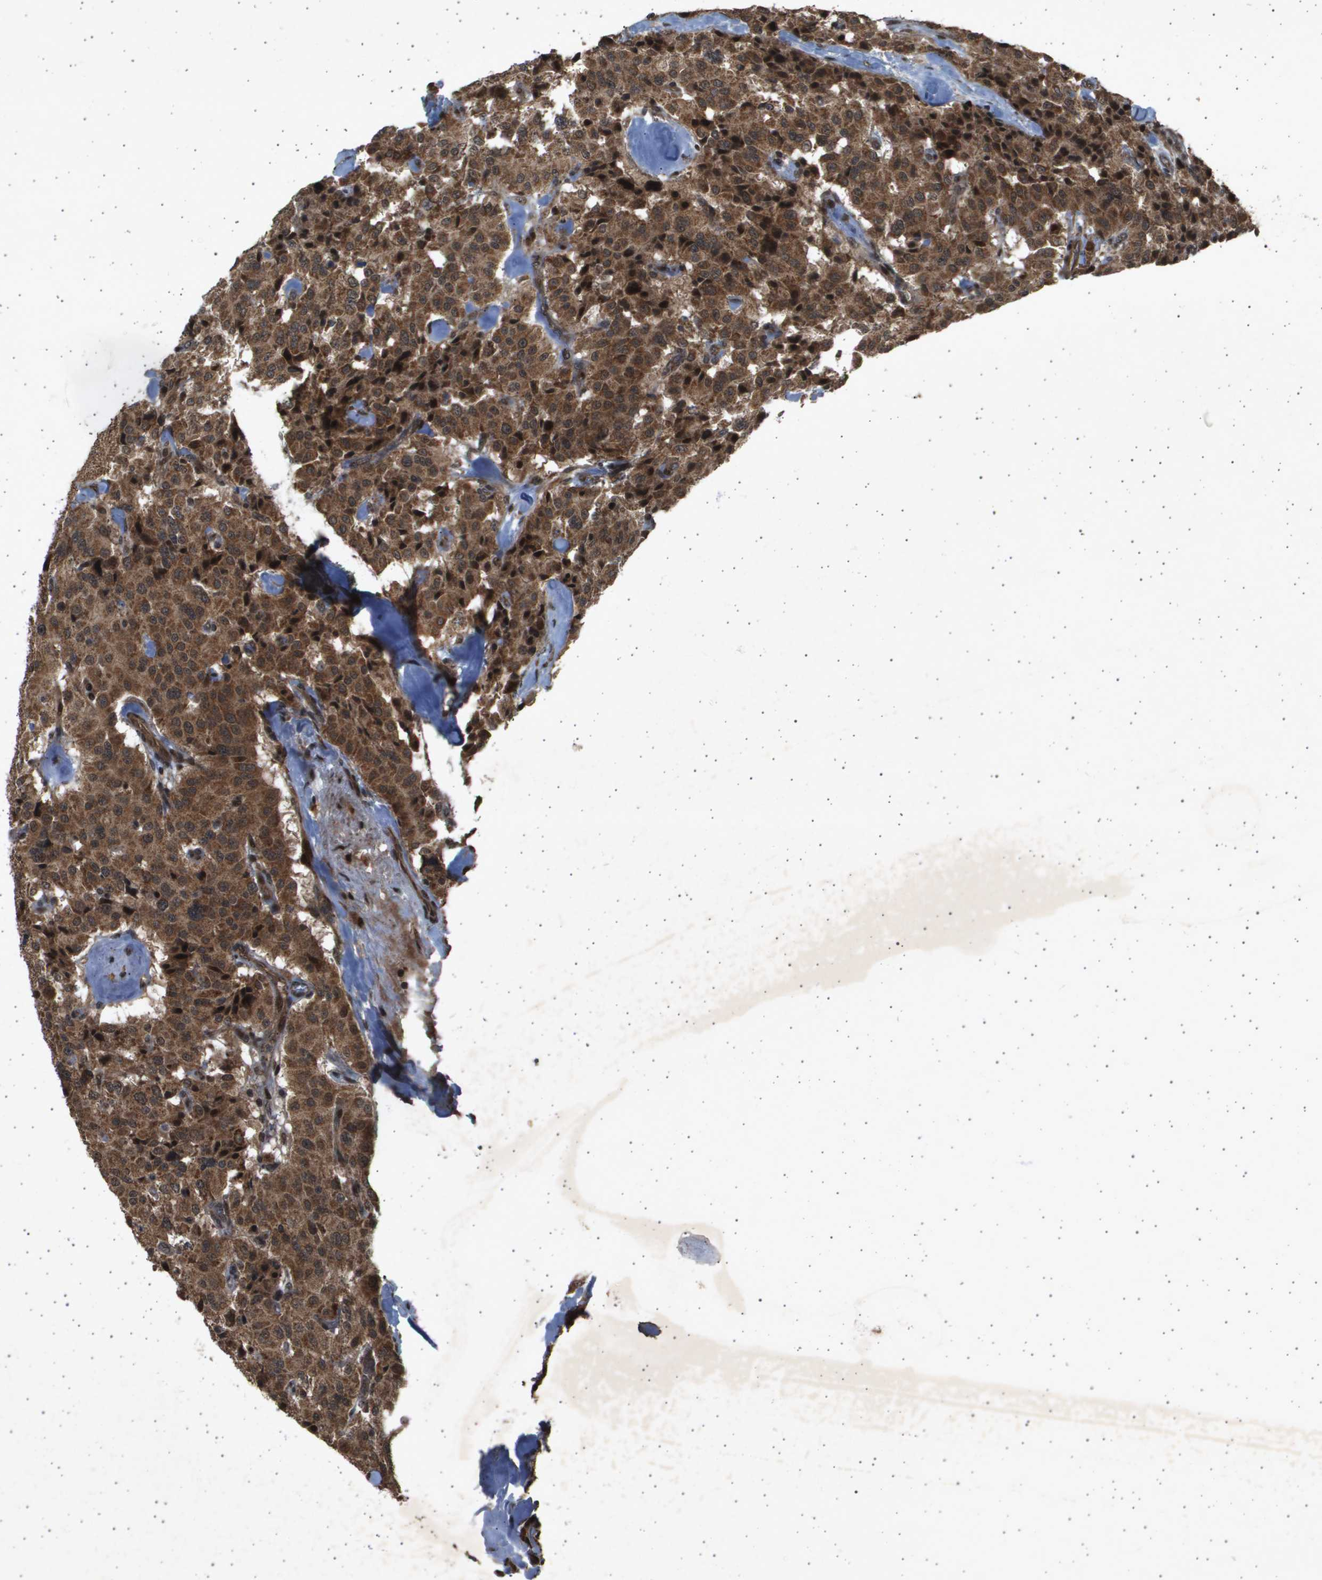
{"staining": {"intensity": "strong", "quantity": ">75%", "location": "cytoplasmic/membranous,nuclear"}, "tissue": "carcinoid", "cell_type": "Tumor cells", "image_type": "cancer", "snomed": [{"axis": "morphology", "description": "Carcinoid, malignant, NOS"}, {"axis": "topography", "description": "Lung"}], "caption": "Tumor cells reveal high levels of strong cytoplasmic/membranous and nuclear positivity in about >75% of cells in carcinoid.", "gene": "TNRC6A", "patient": {"sex": "male", "age": 30}}